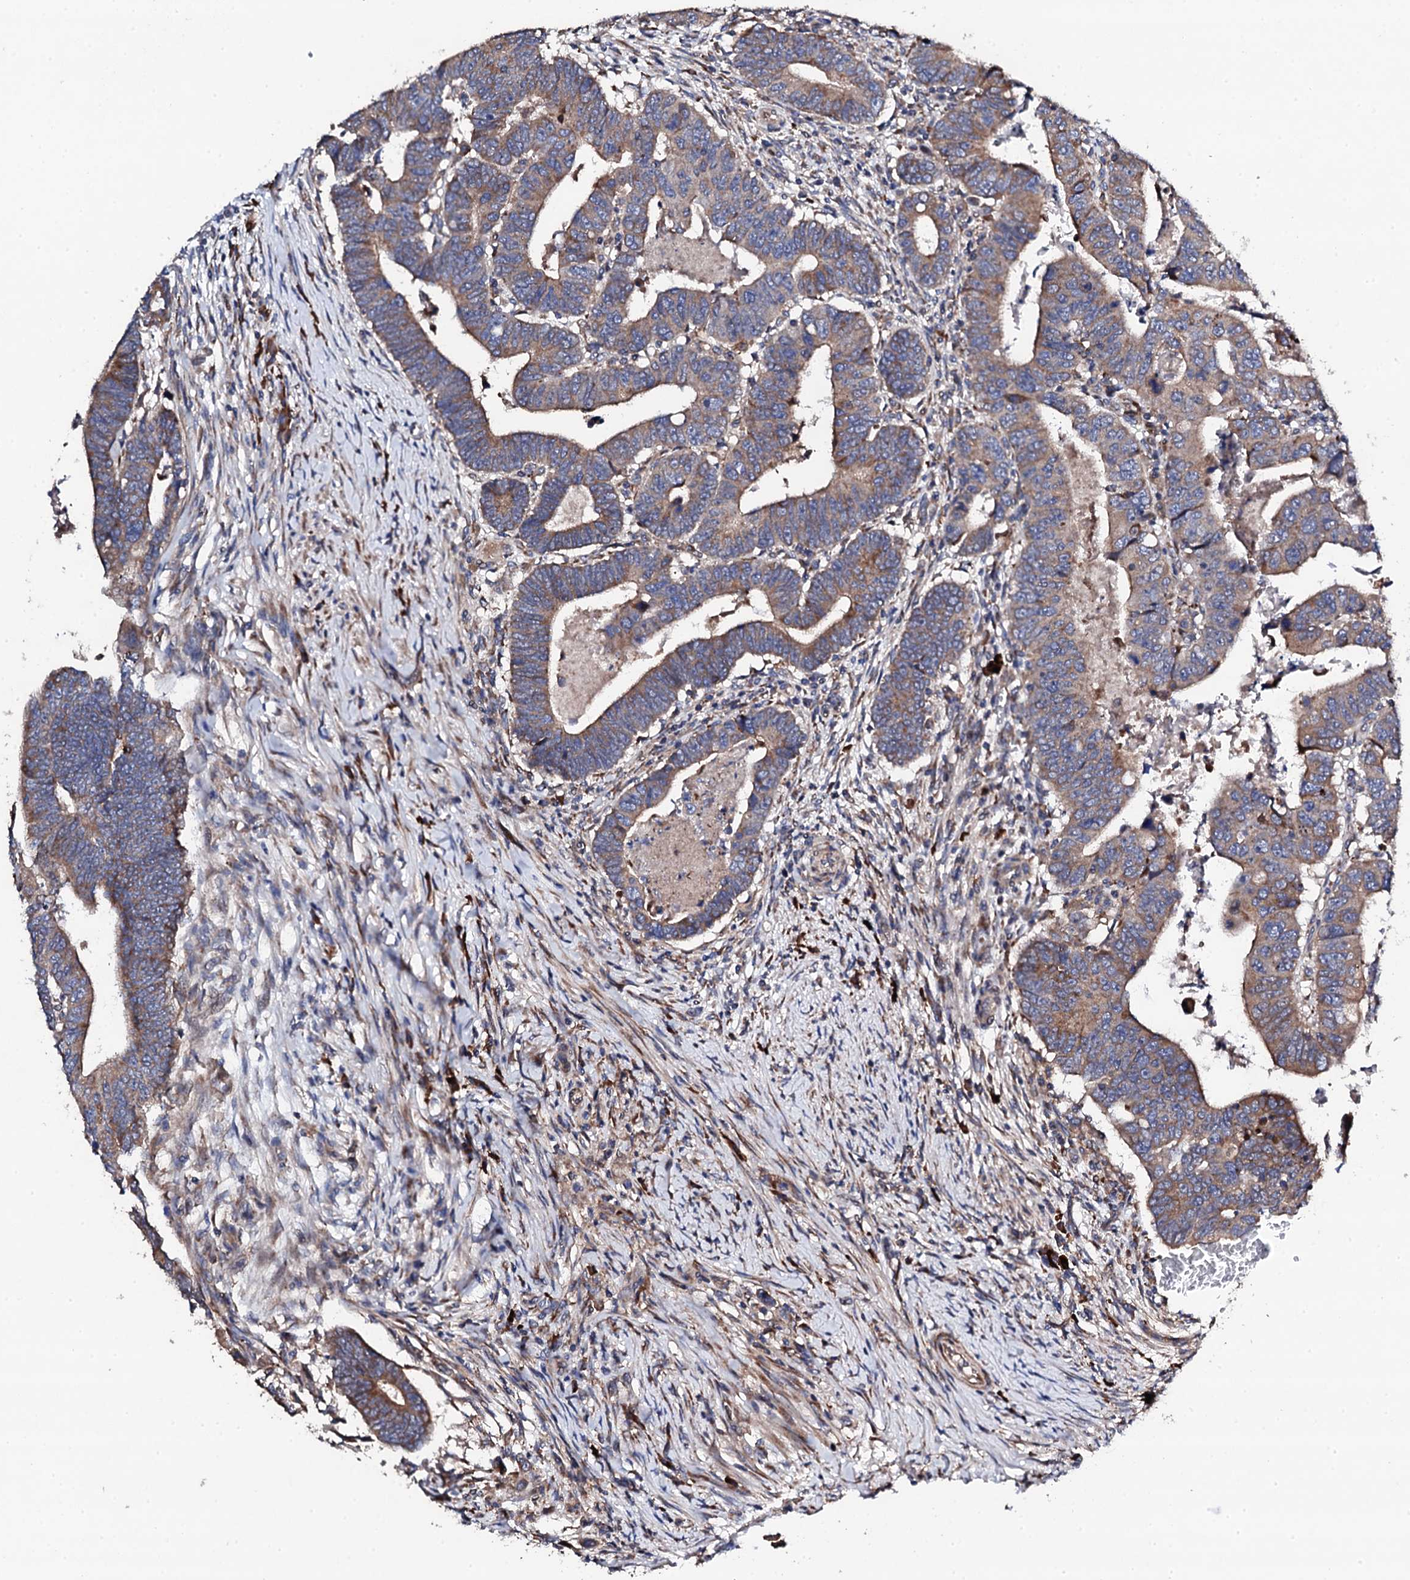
{"staining": {"intensity": "moderate", "quantity": ">75%", "location": "cytoplasmic/membranous"}, "tissue": "colorectal cancer", "cell_type": "Tumor cells", "image_type": "cancer", "snomed": [{"axis": "morphology", "description": "Normal tissue, NOS"}, {"axis": "morphology", "description": "Adenocarcinoma, NOS"}, {"axis": "topography", "description": "Rectum"}], "caption": "The histopathology image reveals immunohistochemical staining of colorectal cancer. There is moderate cytoplasmic/membranous staining is present in approximately >75% of tumor cells.", "gene": "LIPT2", "patient": {"sex": "female", "age": 65}}